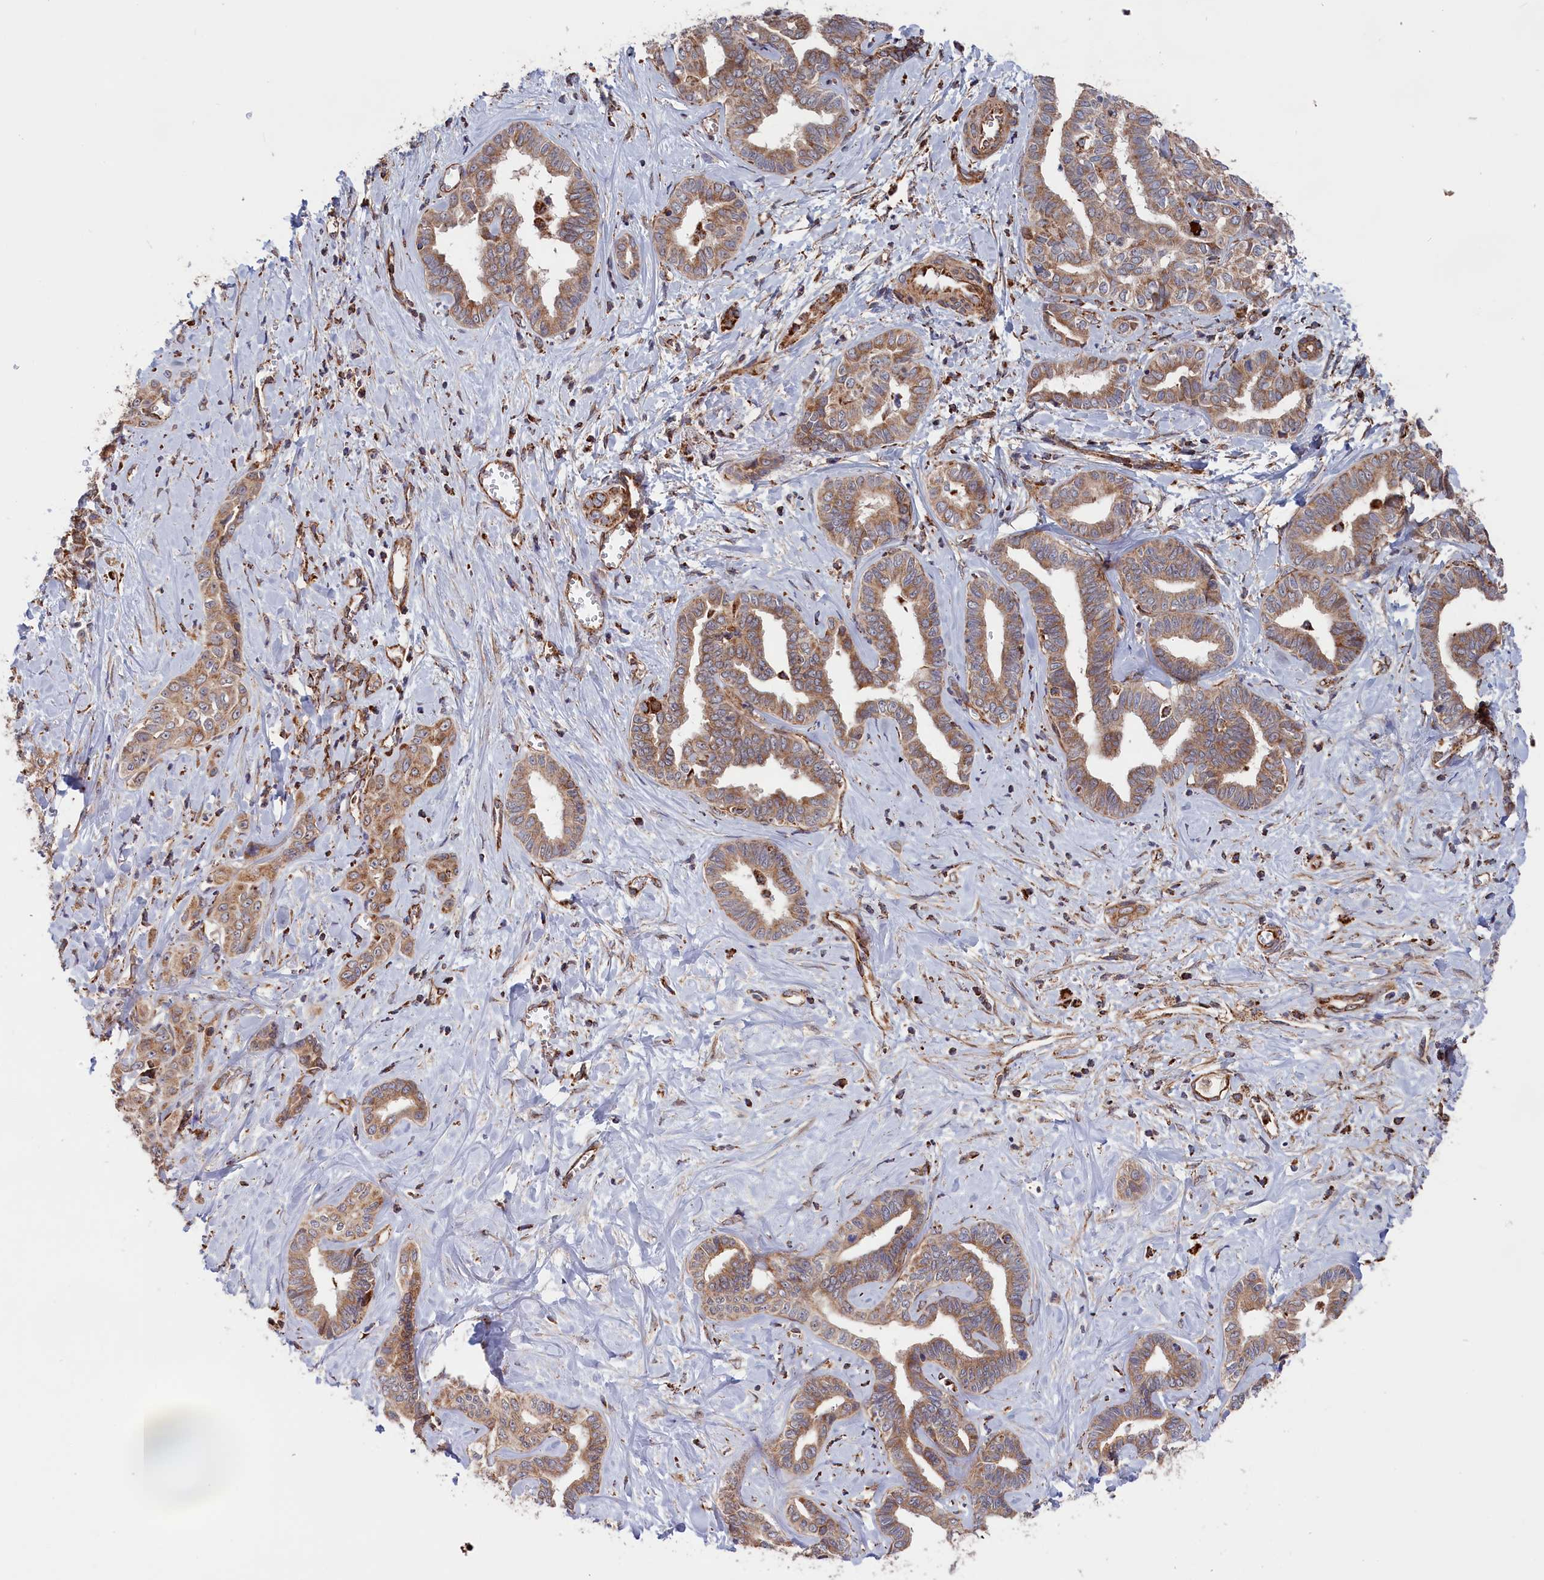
{"staining": {"intensity": "moderate", "quantity": ">75%", "location": "cytoplasmic/membranous"}, "tissue": "liver cancer", "cell_type": "Tumor cells", "image_type": "cancer", "snomed": [{"axis": "morphology", "description": "Cholangiocarcinoma"}, {"axis": "topography", "description": "Liver"}], "caption": "This image shows immunohistochemistry (IHC) staining of human cholangiocarcinoma (liver), with medium moderate cytoplasmic/membranous staining in approximately >75% of tumor cells.", "gene": "MACROD1", "patient": {"sex": "female", "age": 77}}